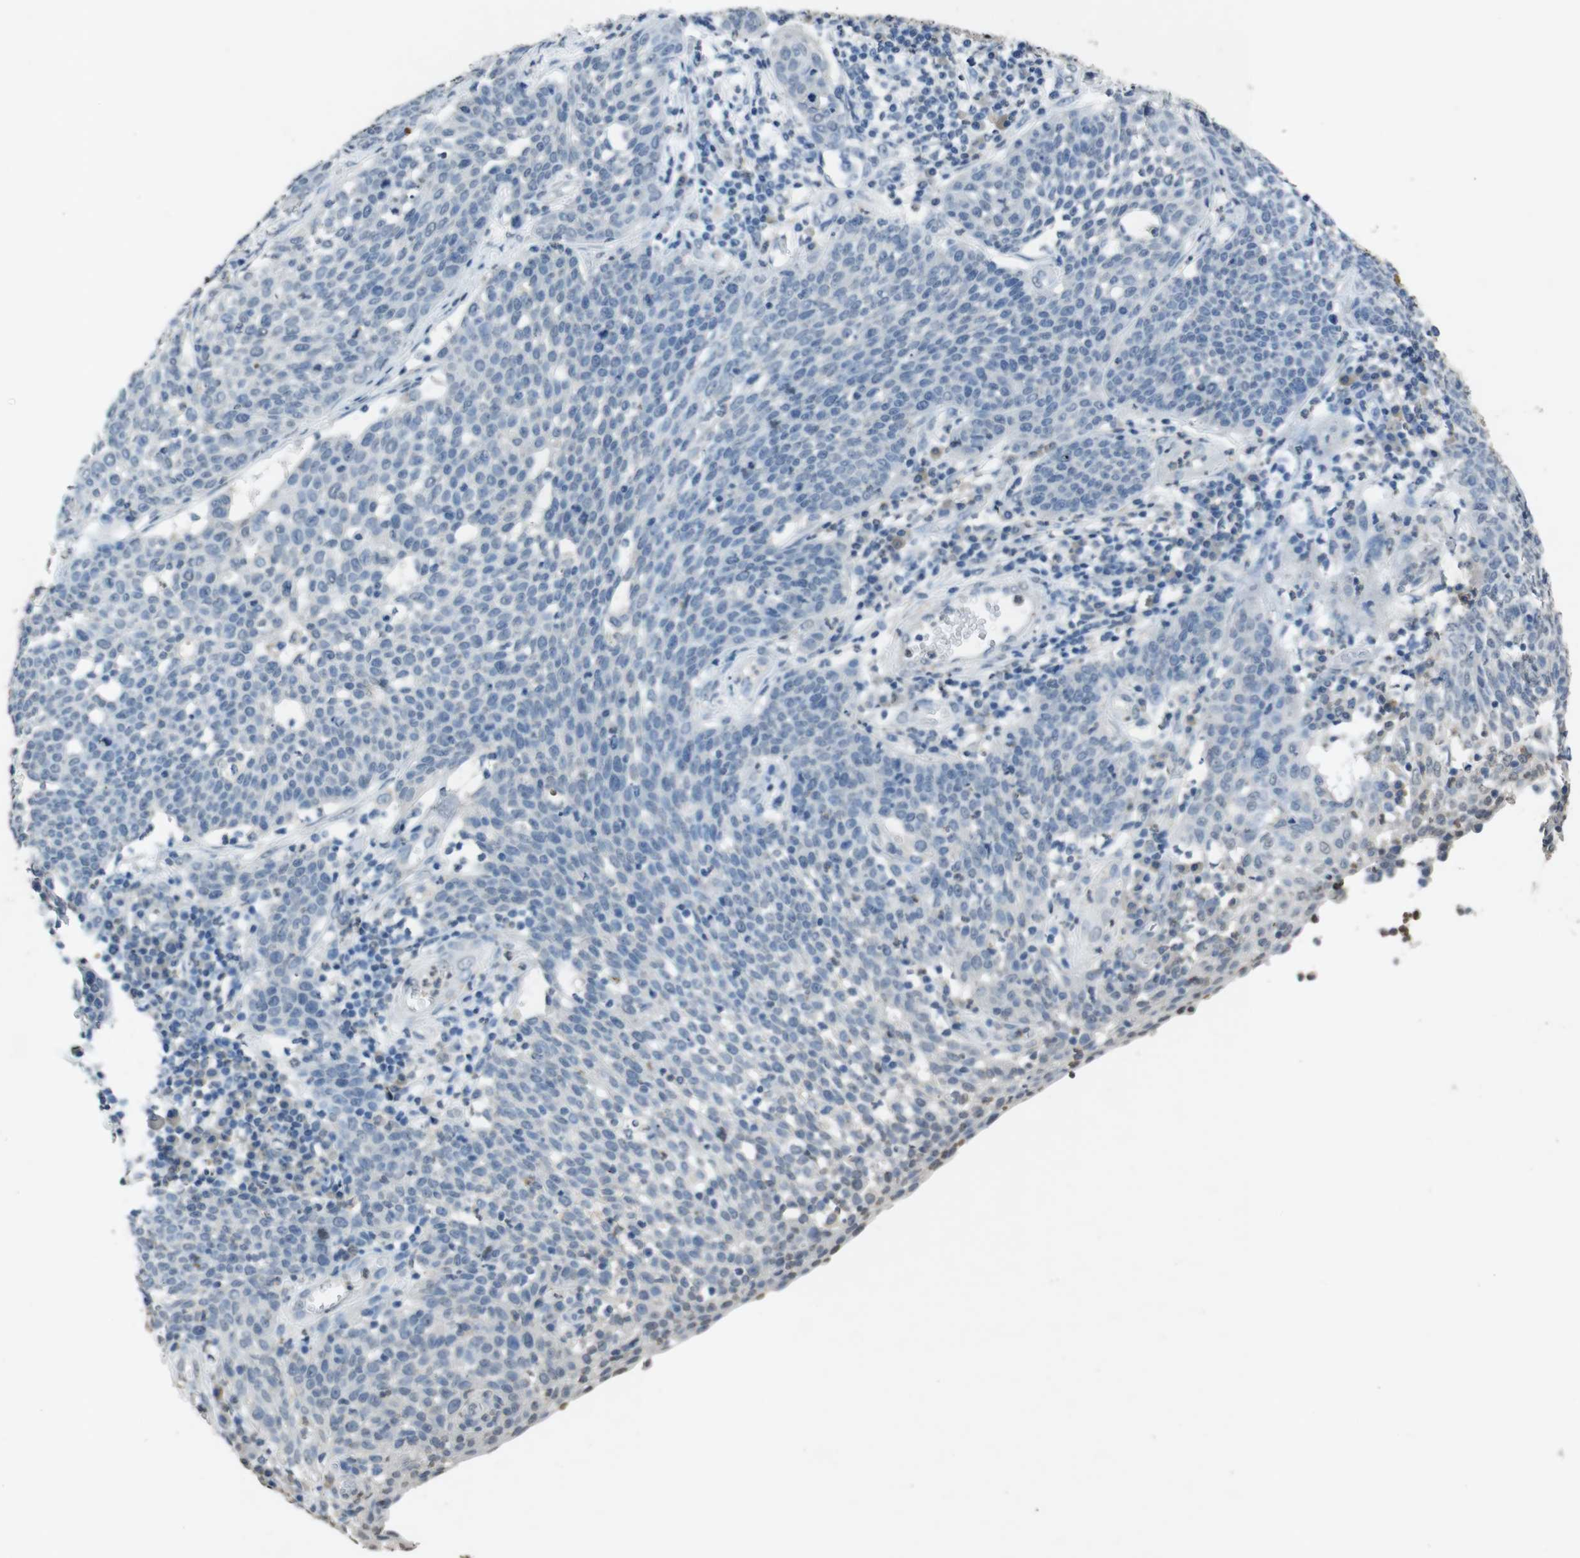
{"staining": {"intensity": "negative", "quantity": "none", "location": "none"}, "tissue": "cervical cancer", "cell_type": "Tumor cells", "image_type": "cancer", "snomed": [{"axis": "morphology", "description": "Squamous cell carcinoma, NOS"}, {"axis": "topography", "description": "Cervix"}], "caption": "DAB immunohistochemical staining of squamous cell carcinoma (cervical) demonstrates no significant expression in tumor cells.", "gene": "STBD1", "patient": {"sex": "female", "age": 34}}